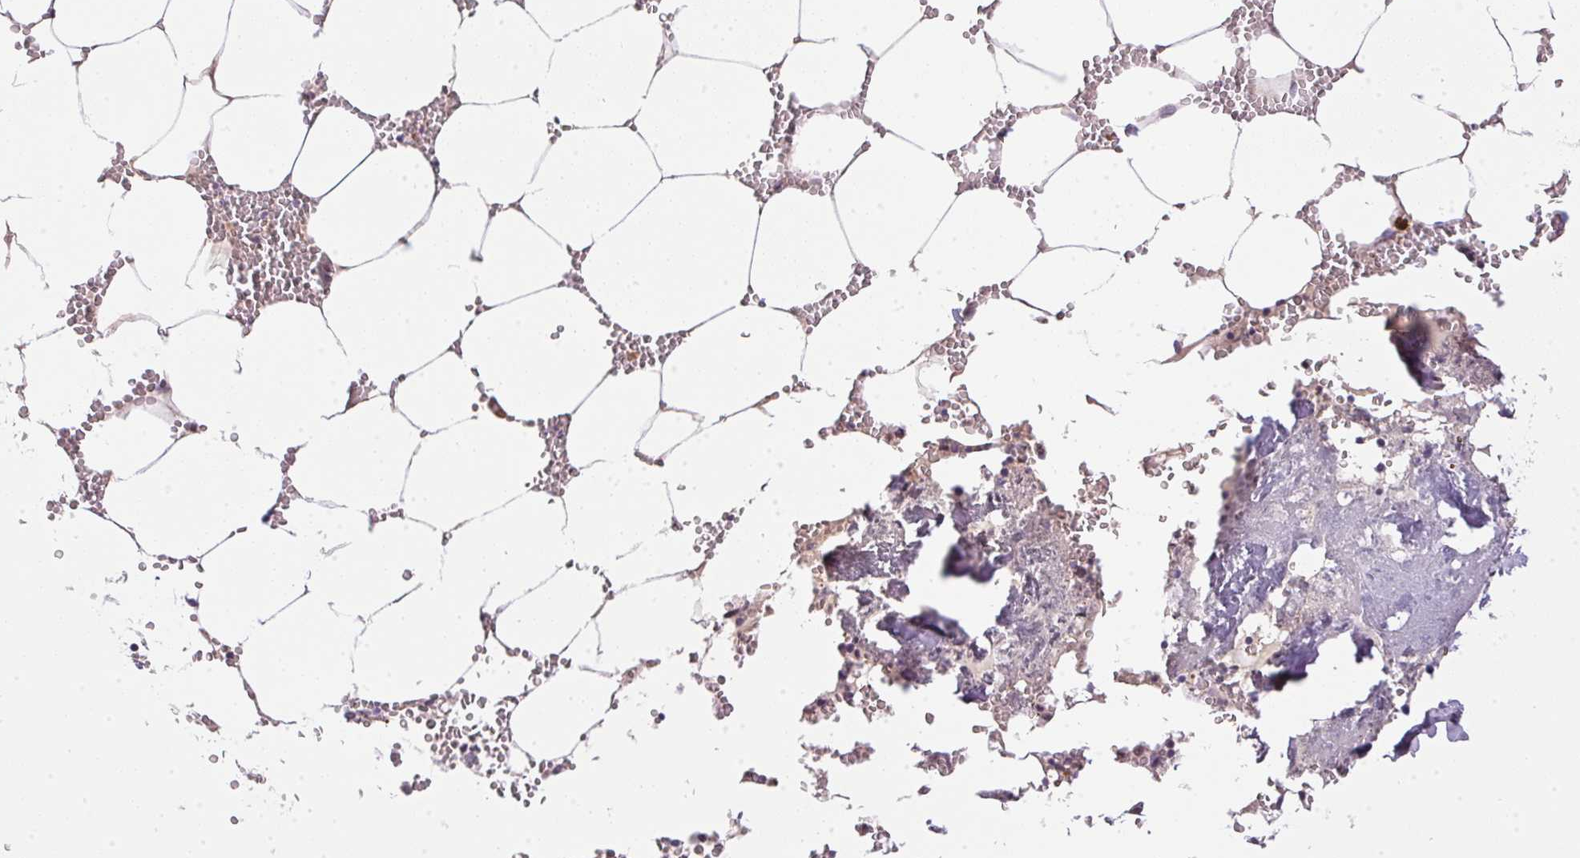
{"staining": {"intensity": "weak", "quantity": "<25%", "location": "cytoplasmic/membranous"}, "tissue": "bone marrow", "cell_type": "Hematopoietic cells", "image_type": "normal", "snomed": [{"axis": "morphology", "description": "Normal tissue, NOS"}, {"axis": "topography", "description": "Bone marrow"}], "caption": "The image reveals no significant expression in hematopoietic cells of bone marrow. (Brightfield microscopy of DAB (3,3'-diaminobenzidine) immunohistochemistry (IHC) at high magnification).", "gene": "CFAP92", "patient": {"sex": "male", "age": 54}}